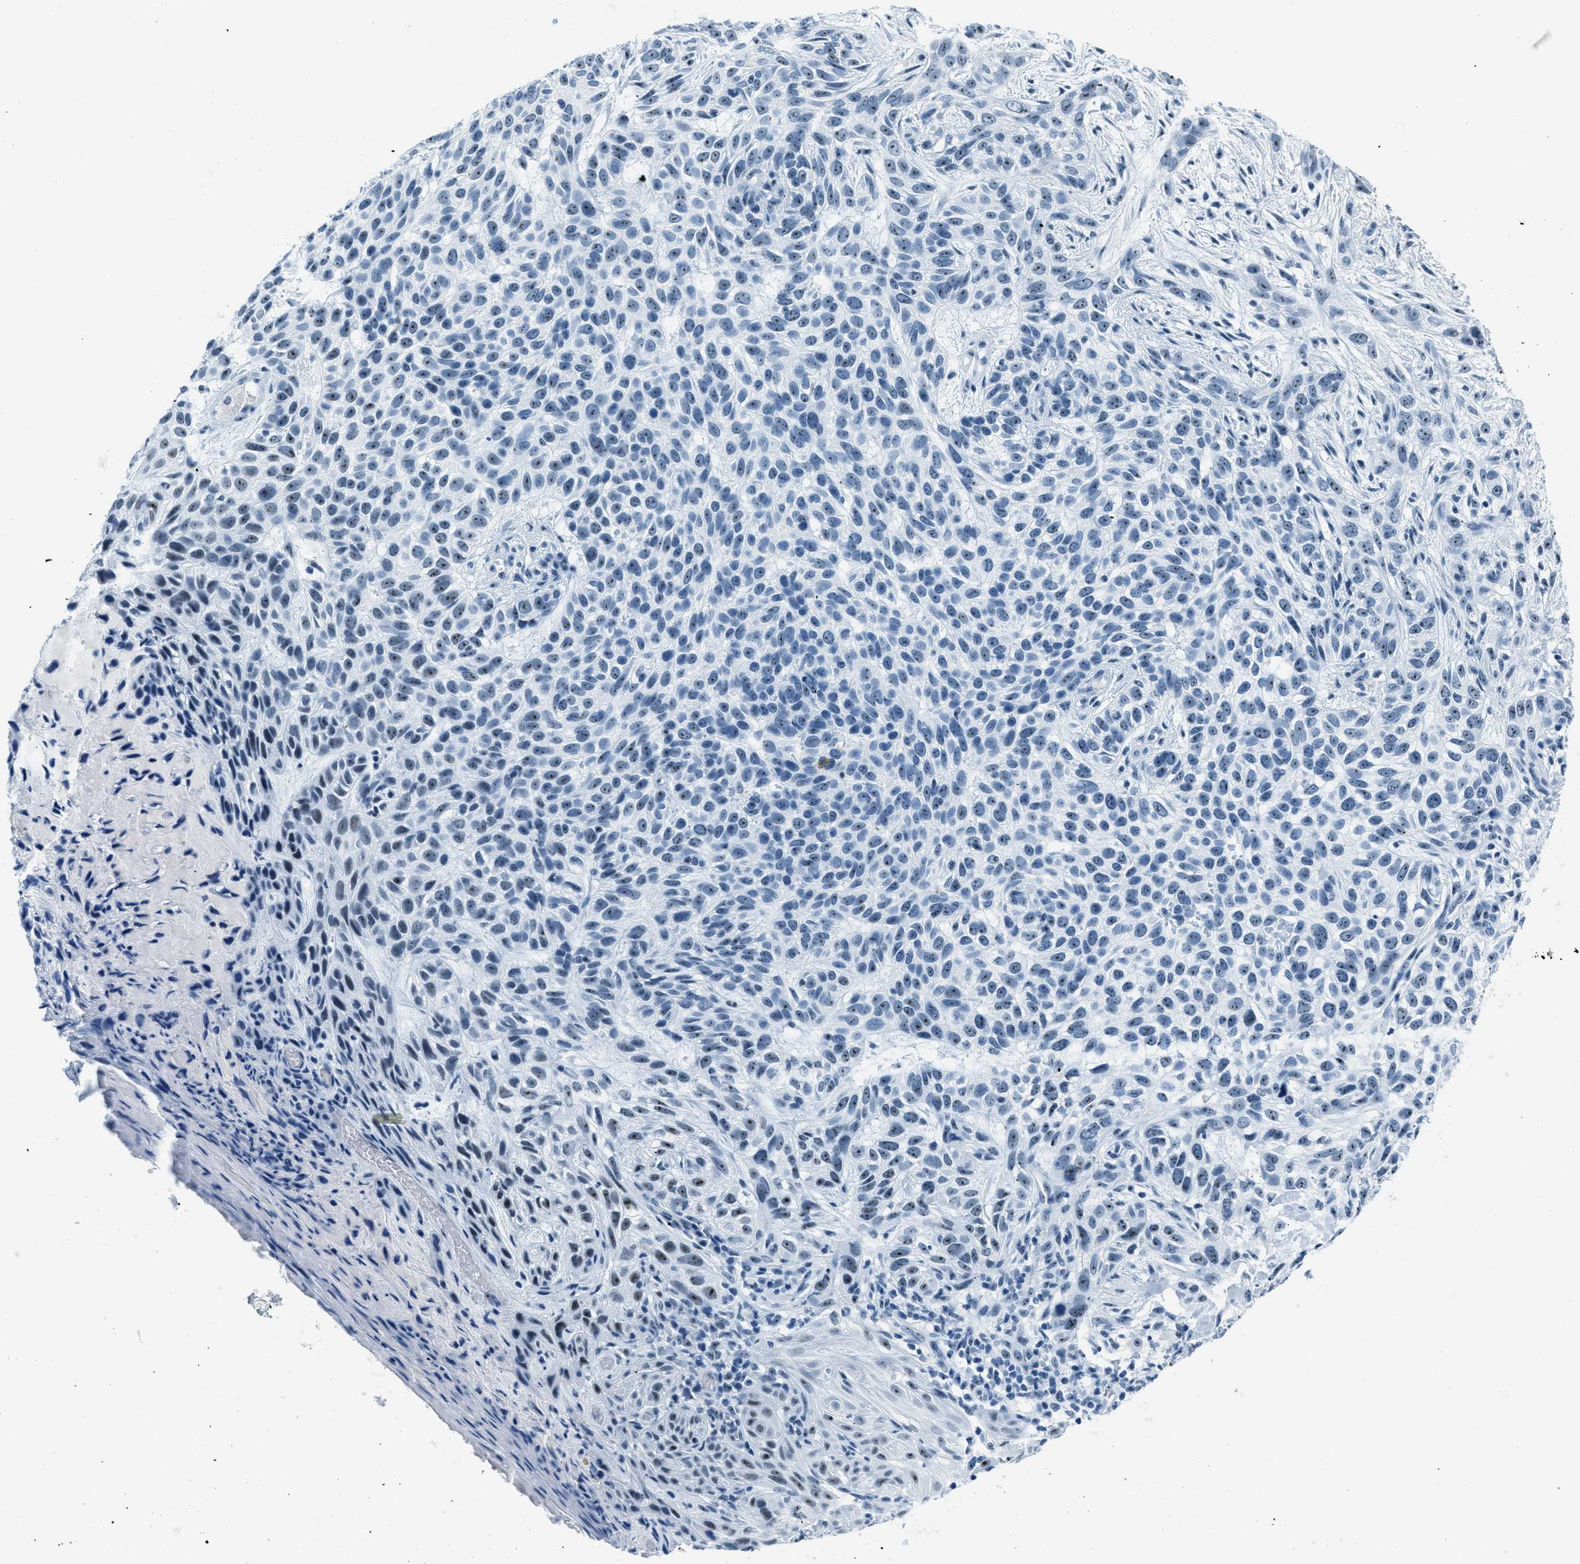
{"staining": {"intensity": "weak", "quantity": "25%-75%", "location": "nuclear"}, "tissue": "skin cancer", "cell_type": "Tumor cells", "image_type": "cancer", "snomed": [{"axis": "morphology", "description": "Normal tissue, NOS"}, {"axis": "morphology", "description": "Basal cell carcinoma"}, {"axis": "topography", "description": "Skin"}], "caption": "Protein positivity by immunohistochemistry reveals weak nuclear expression in about 25%-75% of tumor cells in skin cancer (basal cell carcinoma). (Brightfield microscopy of DAB IHC at high magnification).", "gene": "PLA2G2A", "patient": {"sex": "male", "age": 79}}